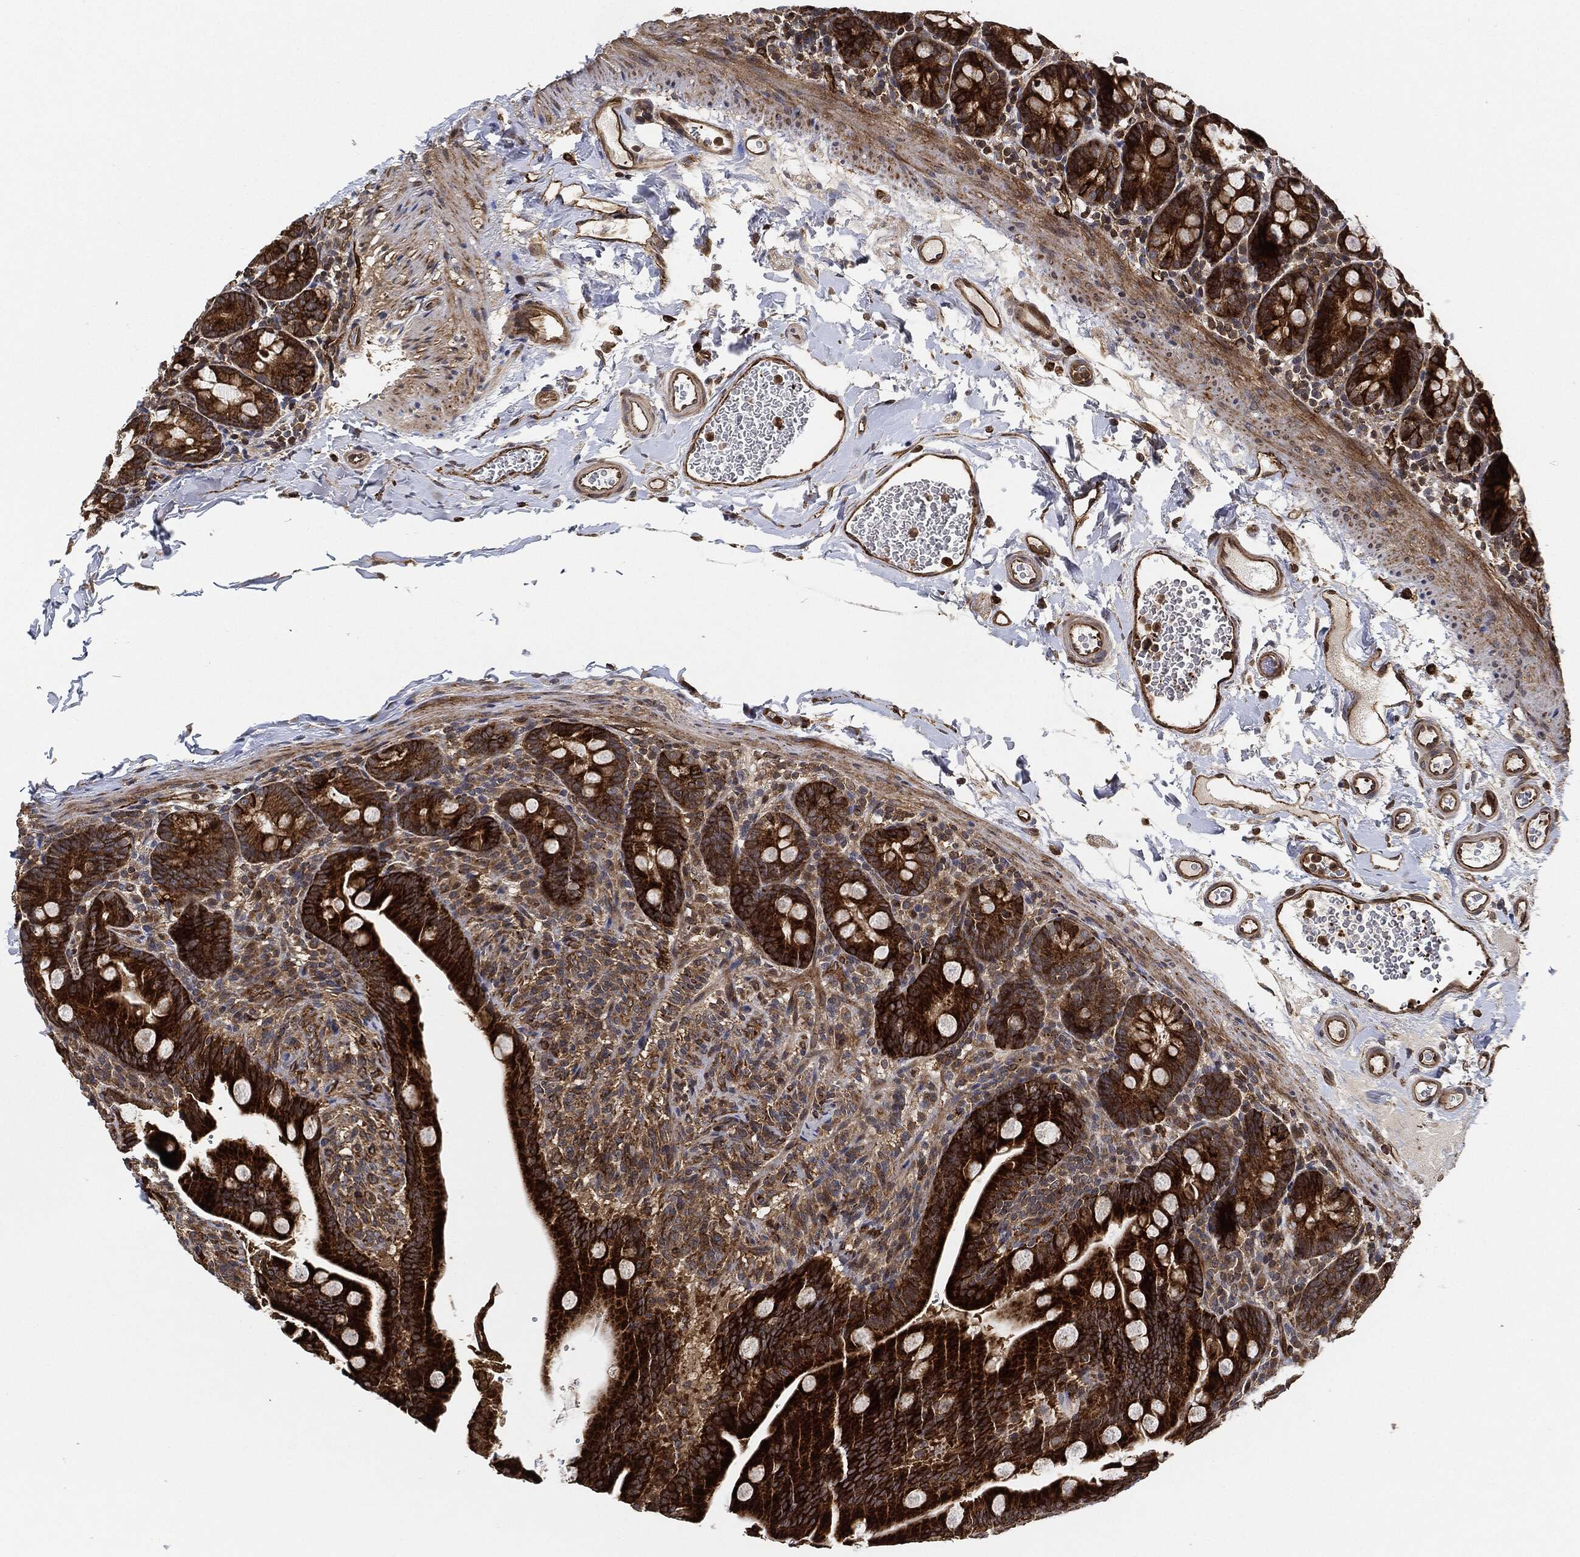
{"staining": {"intensity": "strong", "quantity": ">75%", "location": "cytoplasmic/membranous"}, "tissue": "small intestine", "cell_type": "Glandular cells", "image_type": "normal", "snomed": [{"axis": "morphology", "description": "Normal tissue, NOS"}, {"axis": "topography", "description": "Small intestine"}], "caption": "Glandular cells exhibit strong cytoplasmic/membranous expression in about >75% of cells in benign small intestine.", "gene": "MAP3K3", "patient": {"sex": "female", "age": 44}}